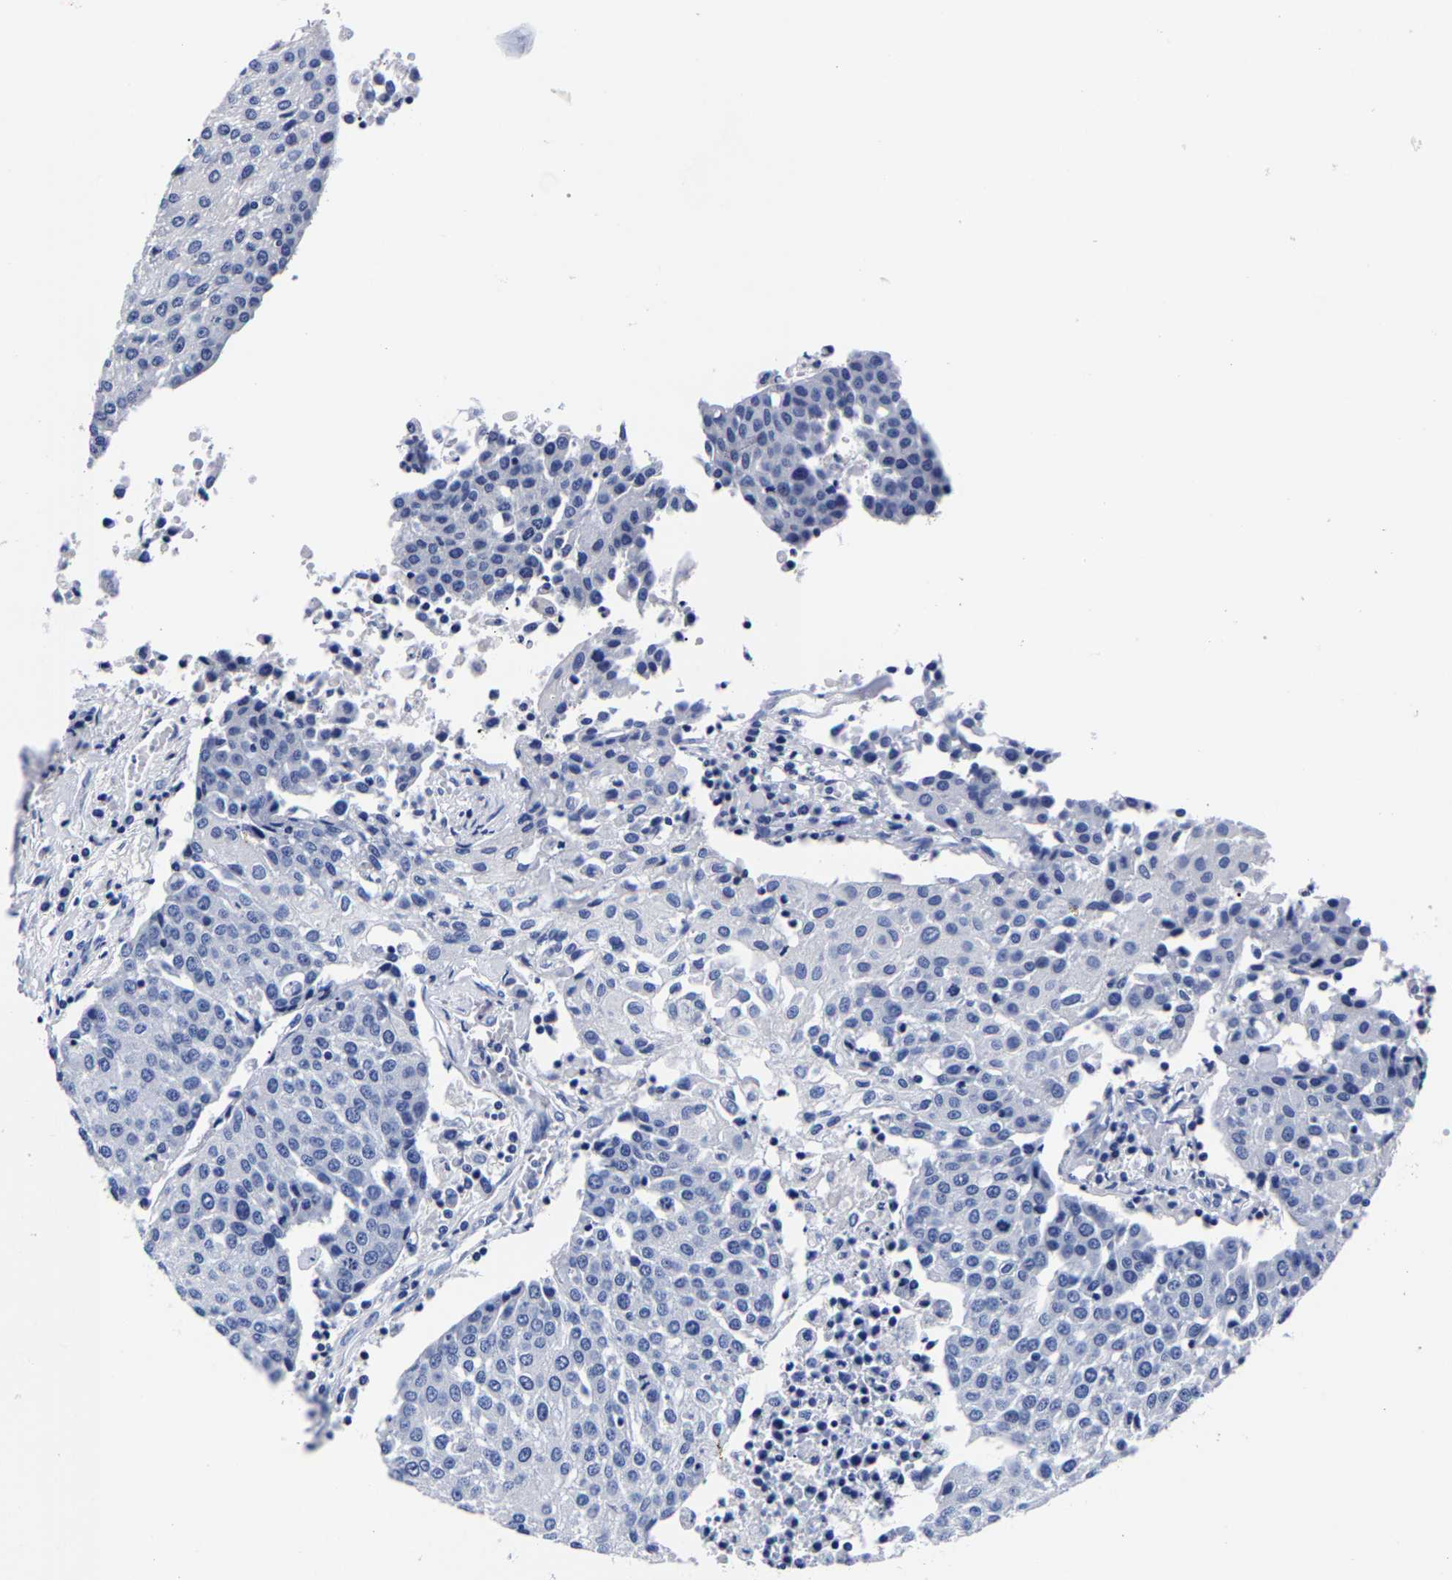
{"staining": {"intensity": "negative", "quantity": "none", "location": "none"}, "tissue": "urothelial cancer", "cell_type": "Tumor cells", "image_type": "cancer", "snomed": [{"axis": "morphology", "description": "Urothelial carcinoma, High grade"}, {"axis": "topography", "description": "Urinary bladder"}], "caption": "Immunohistochemistry (IHC) of urothelial carcinoma (high-grade) reveals no expression in tumor cells. Nuclei are stained in blue.", "gene": "CPA2", "patient": {"sex": "female", "age": 85}}